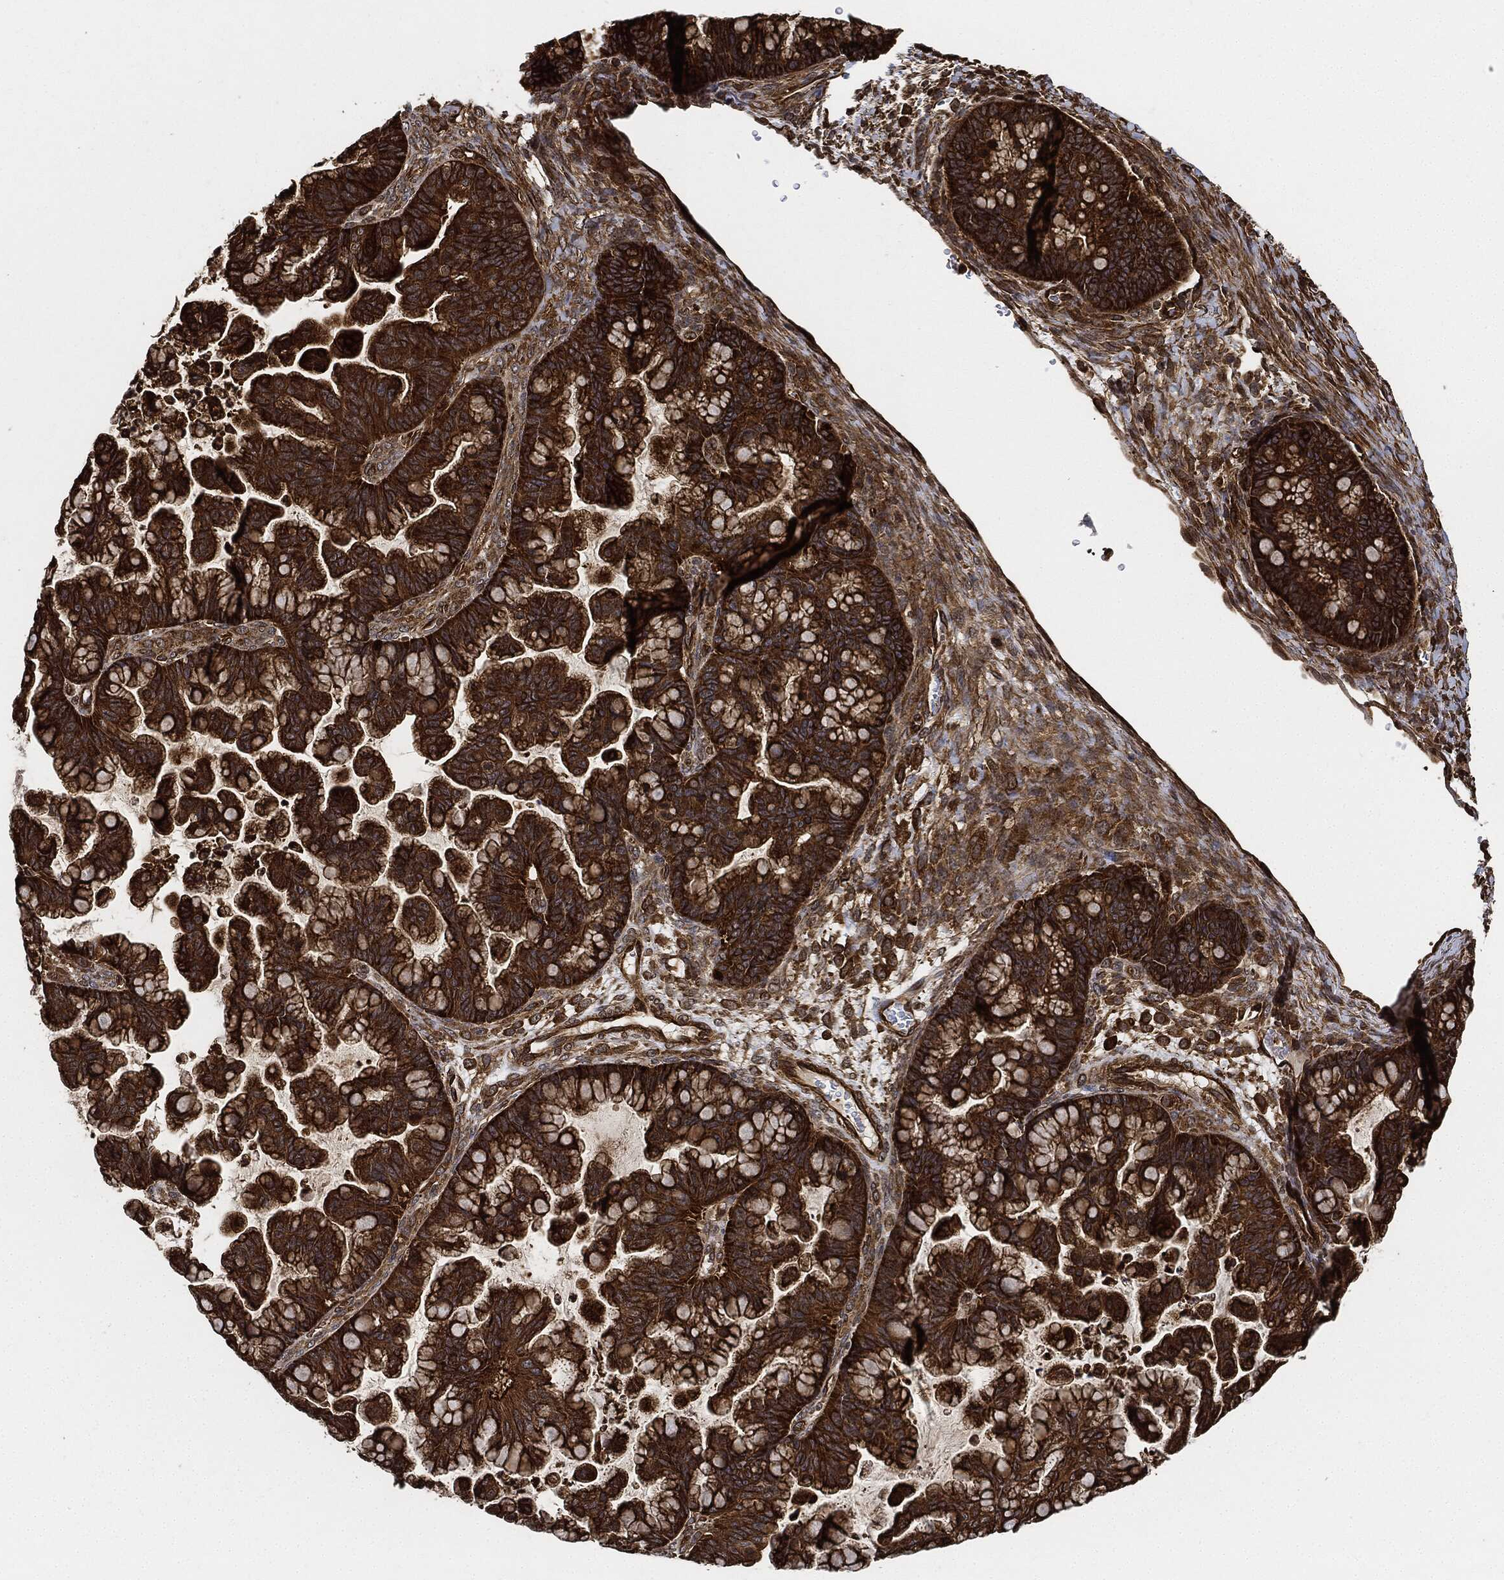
{"staining": {"intensity": "strong", "quantity": ">75%", "location": "cytoplasmic/membranous"}, "tissue": "ovarian cancer", "cell_type": "Tumor cells", "image_type": "cancer", "snomed": [{"axis": "morphology", "description": "Cystadenocarcinoma, mucinous, NOS"}, {"axis": "topography", "description": "Ovary"}], "caption": "DAB immunohistochemical staining of human ovarian cancer (mucinous cystadenocarcinoma) displays strong cytoplasmic/membranous protein staining in about >75% of tumor cells. (brown staining indicates protein expression, while blue staining denotes nuclei).", "gene": "CEP290", "patient": {"sex": "female", "age": 67}}